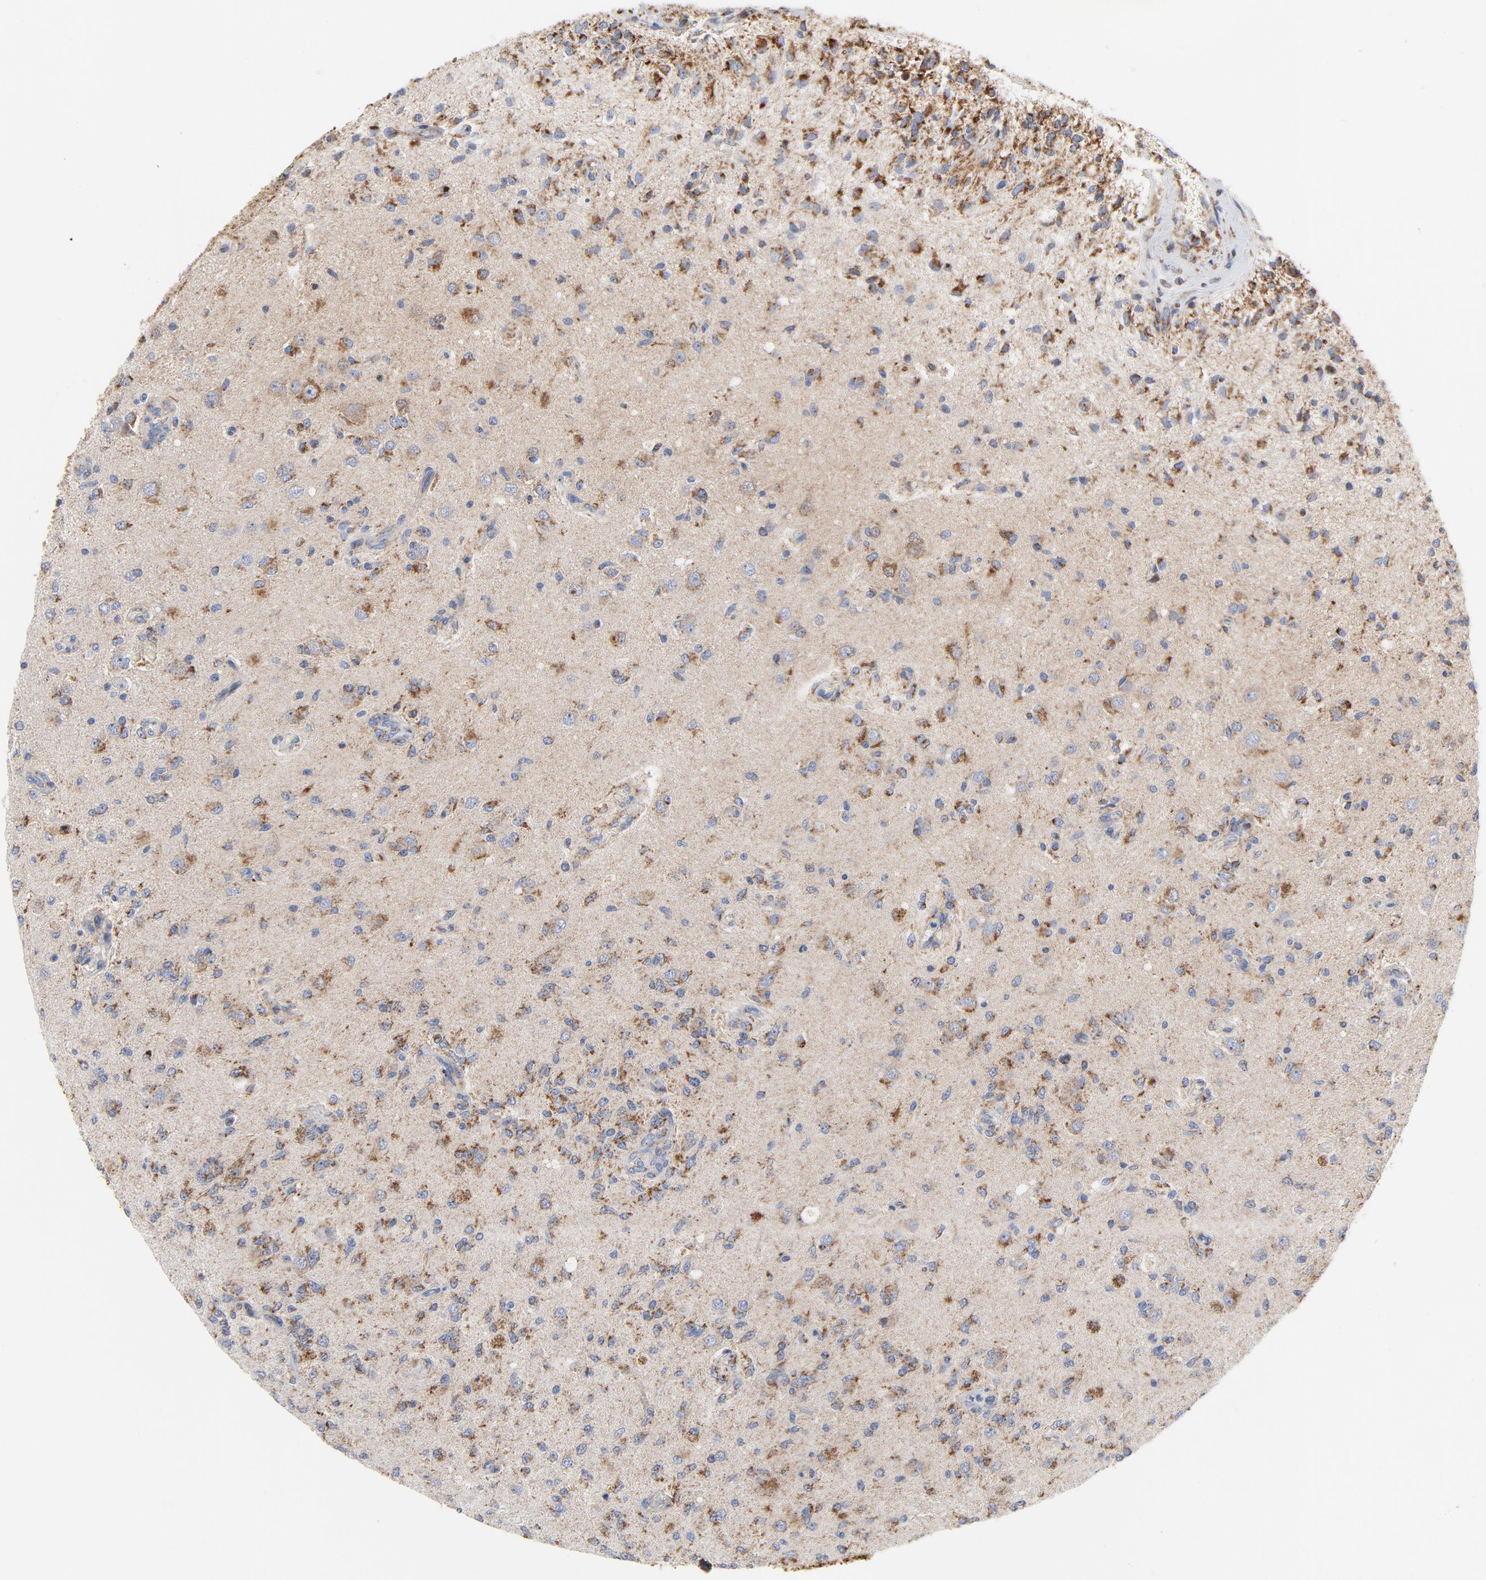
{"staining": {"intensity": "moderate", "quantity": "25%-75%", "location": "cytoplasmic/membranous"}, "tissue": "glioma", "cell_type": "Tumor cells", "image_type": "cancer", "snomed": [{"axis": "morphology", "description": "Normal tissue, NOS"}, {"axis": "morphology", "description": "Glioma, malignant, High grade"}, {"axis": "topography", "description": "Cerebral cortex"}], "caption": "There is medium levels of moderate cytoplasmic/membranous positivity in tumor cells of glioma, as demonstrated by immunohistochemical staining (brown color).", "gene": "DIABLO", "patient": {"sex": "male", "age": 77}}